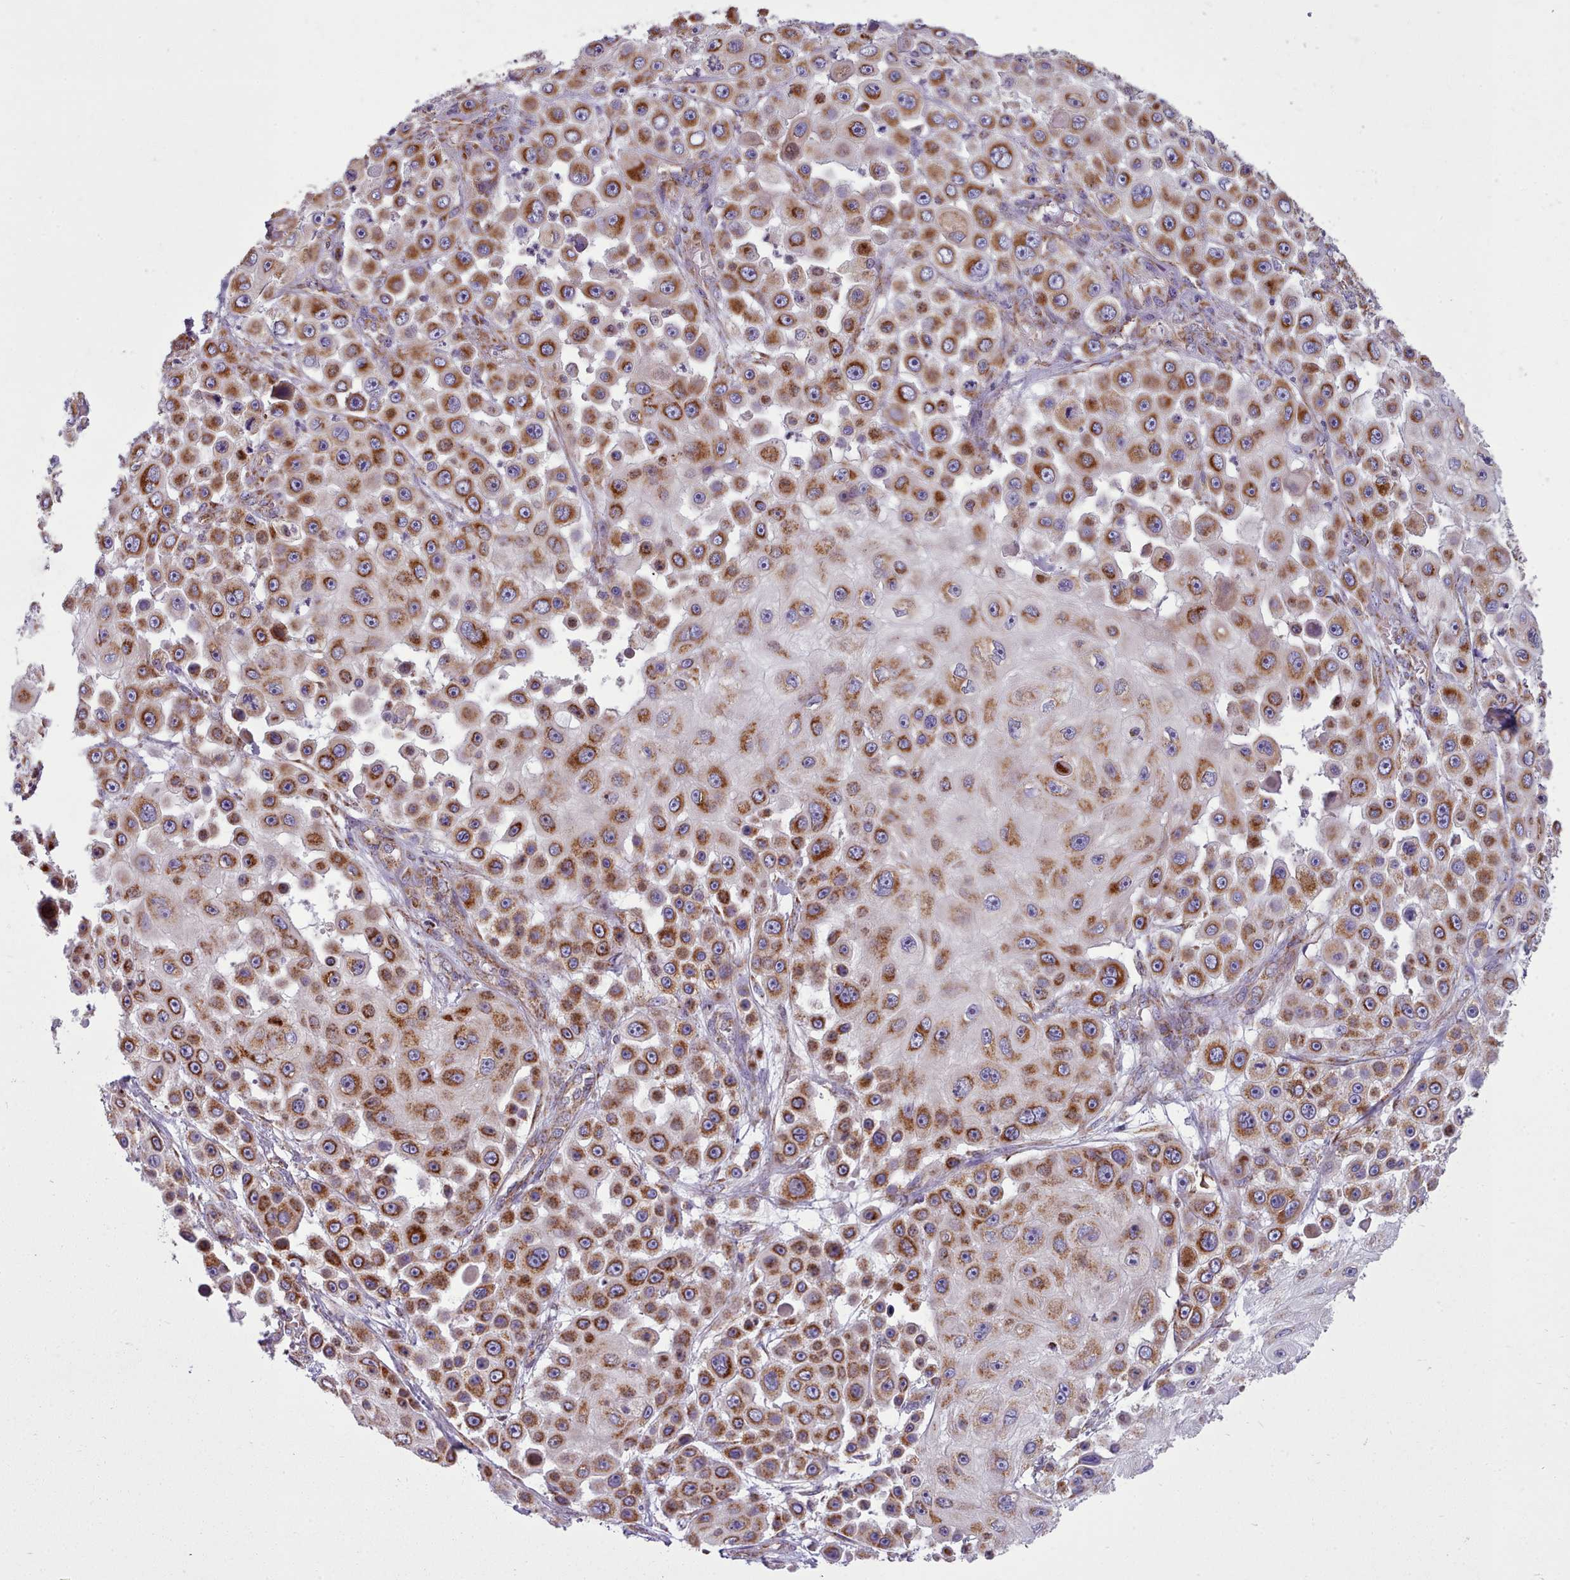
{"staining": {"intensity": "strong", "quantity": "25%-75%", "location": "cytoplasmic/membranous"}, "tissue": "skin cancer", "cell_type": "Tumor cells", "image_type": "cancer", "snomed": [{"axis": "morphology", "description": "Squamous cell carcinoma, NOS"}, {"axis": "topography", "description": "Skin"}], "caption": "Squamous cell carcinoma (skin) stained with a protein marker exhibits strong staining in tumor cells.", "gene": "SRP54", "patient": {"sex": "male", "age": 67}}